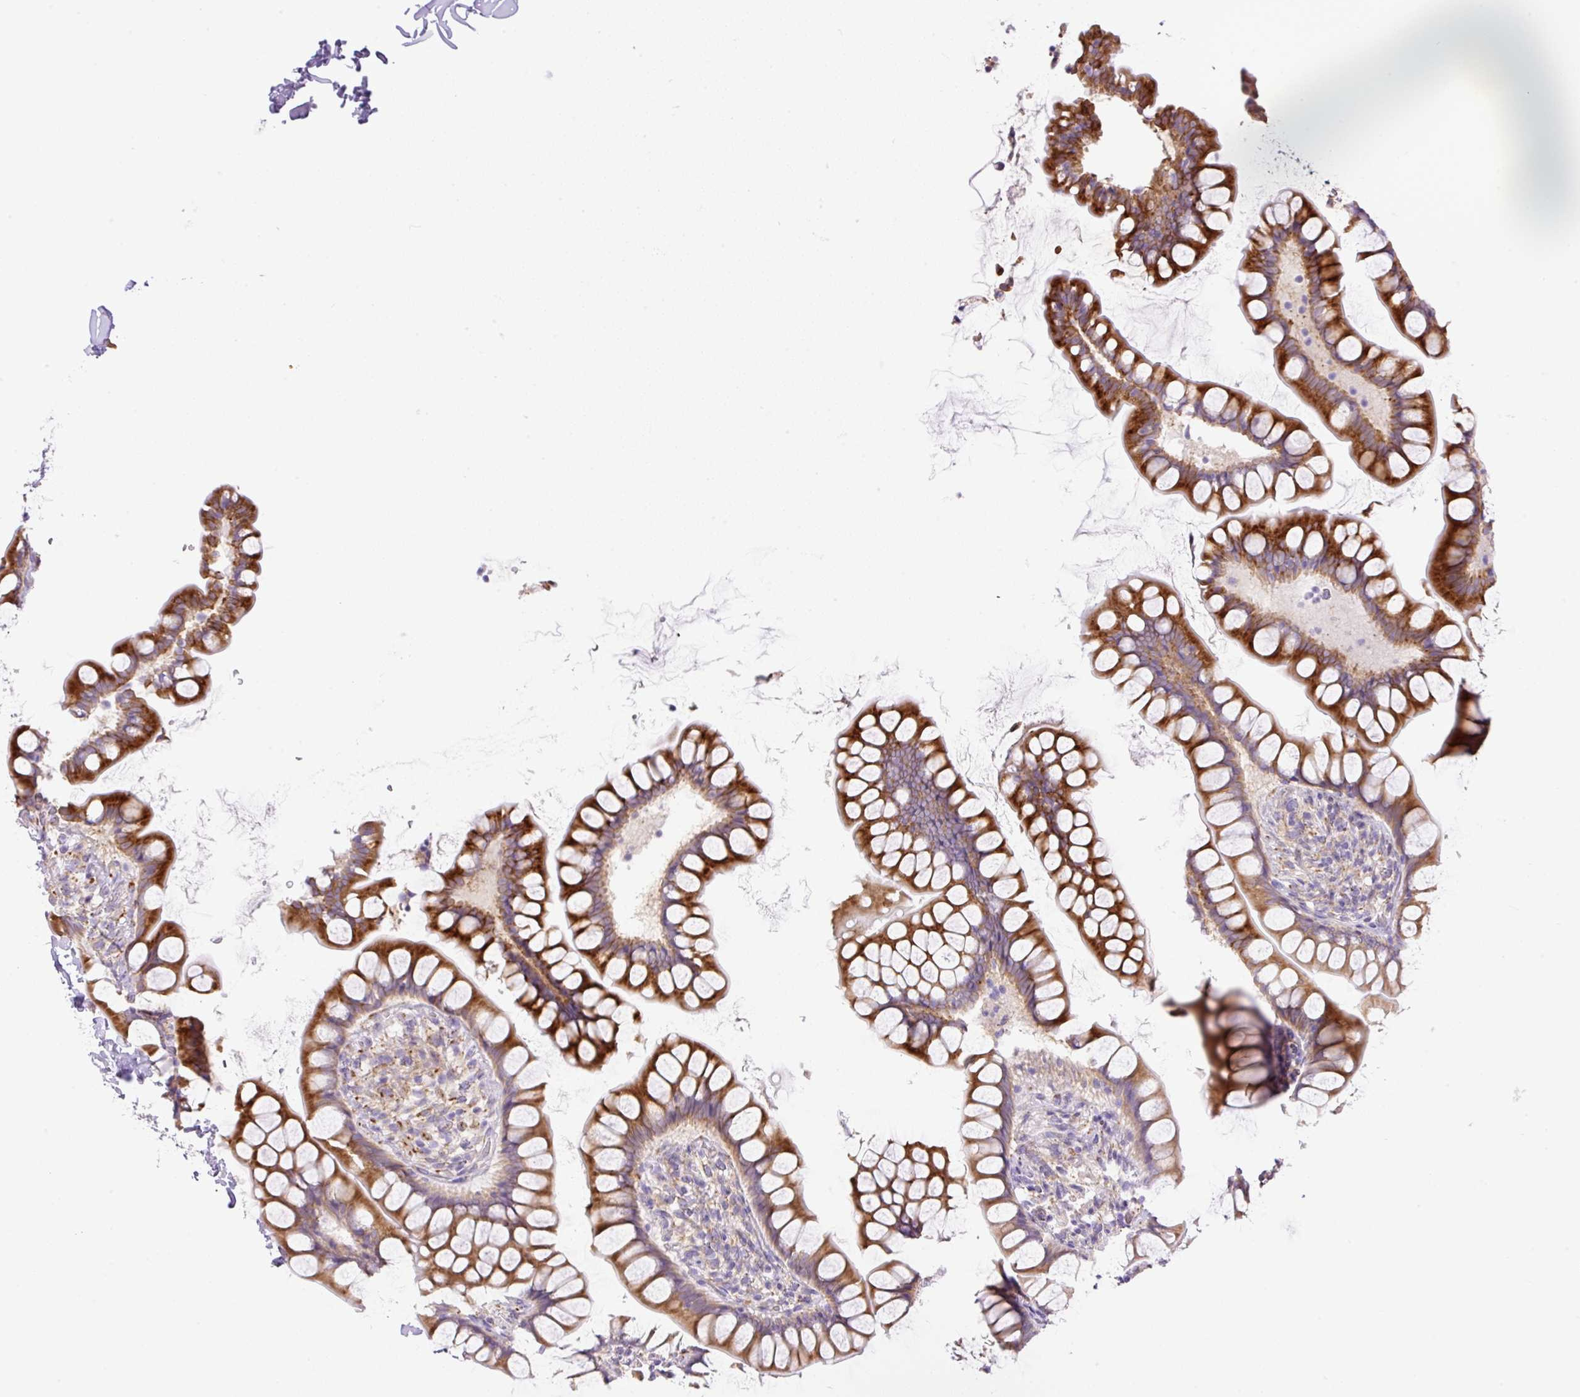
{"staining": {"intensity": "strong", "quantity": ">75%", "location": "cytoplasmic/membranous"}, "tissue": "small intestine", "cell_type": "Glandular cells", "image_type": "normal", "snomed": [{"axis": "morphology", "description": "Normal tissue, NOS"}, {"axis": "topography", "description": "Small intestine"}], "caption": "IHC (DAB (3,3'-diaminobenzidine)) staining of unremarkable human small intestine shows strong cytoplasmic/membranous protein staining in approximately >75% of glandular cells.", "gene": "POFUT1", "patient": {"sex": "male", "age": 70}}